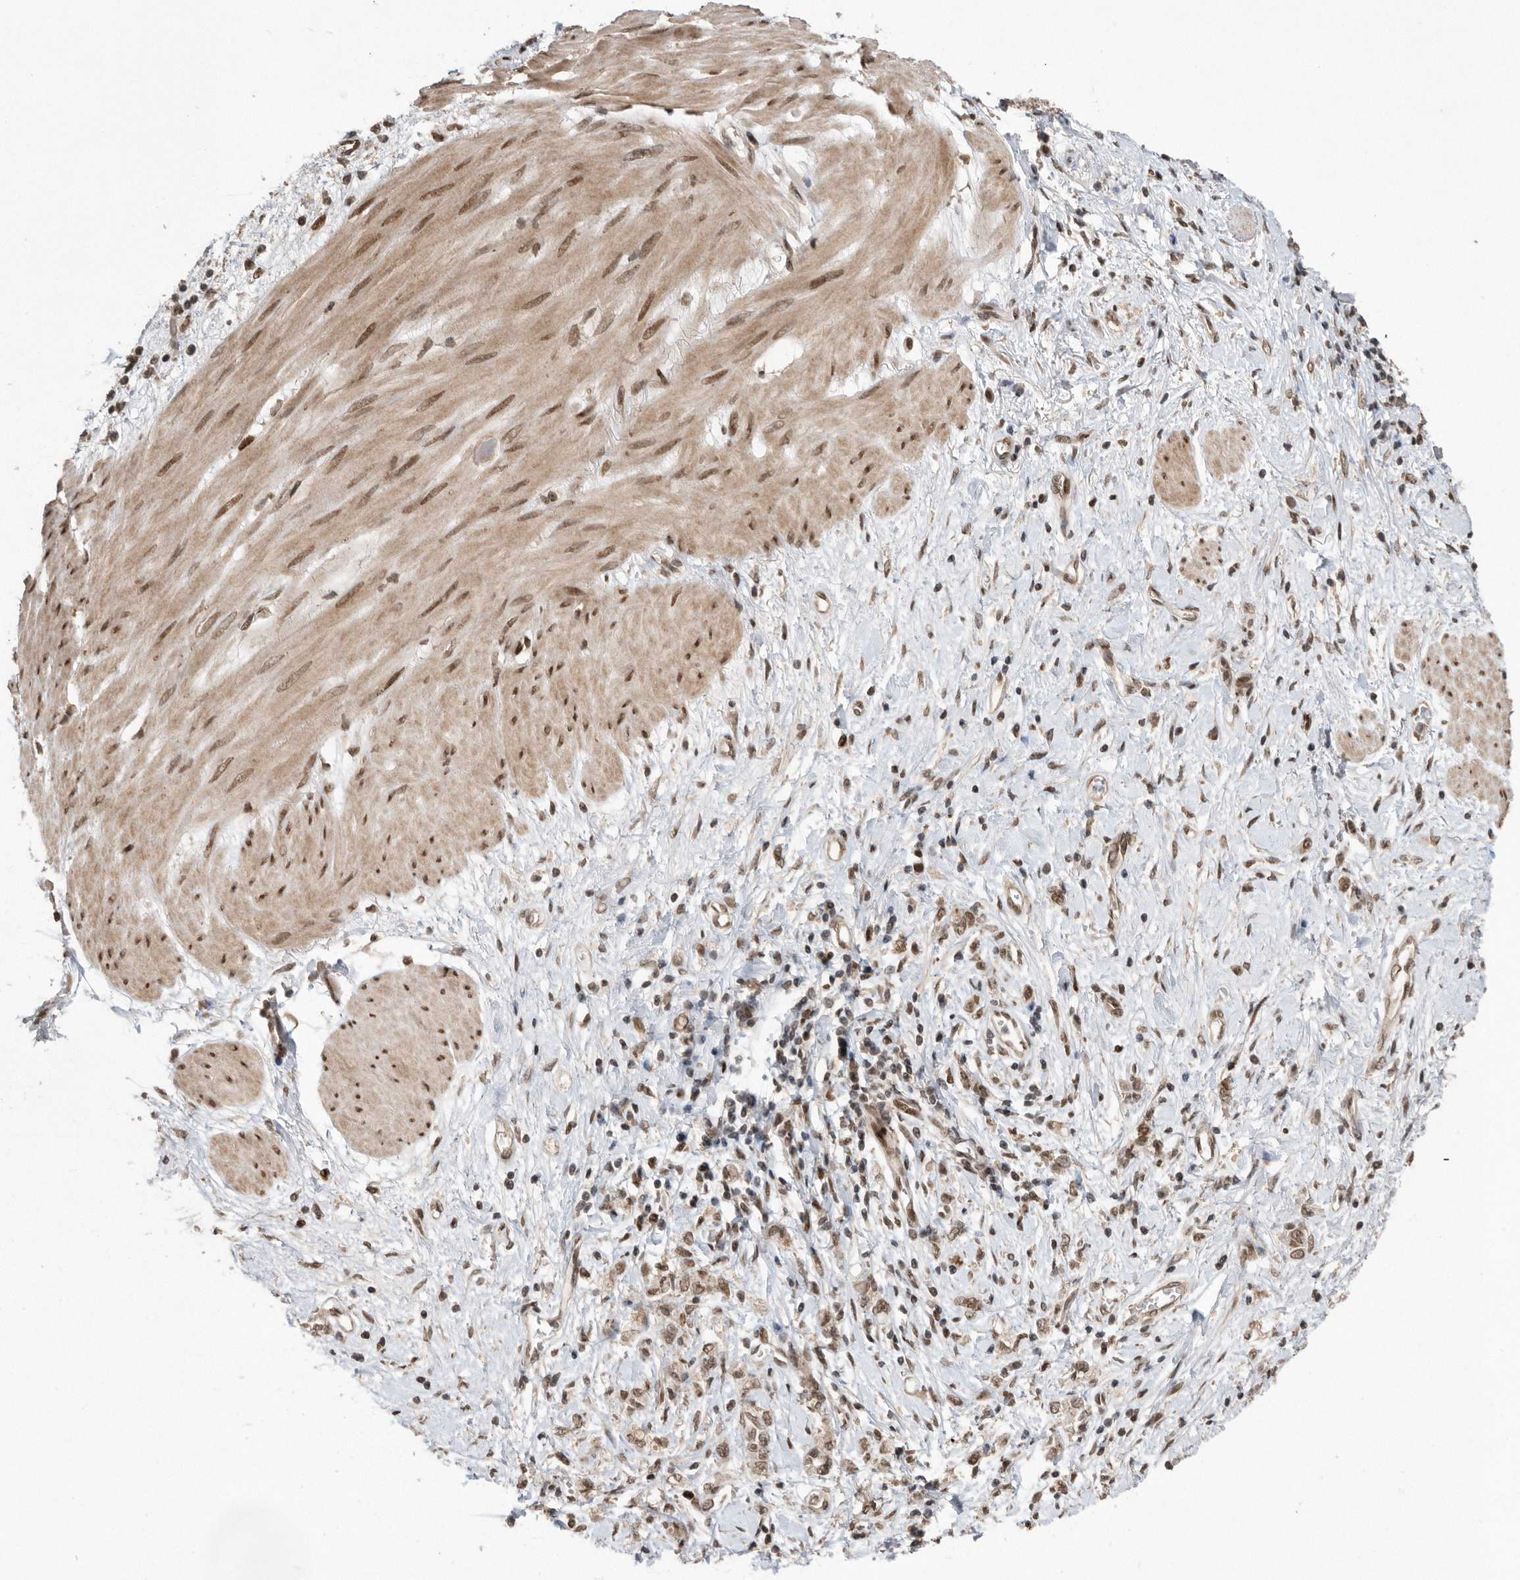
{"staining": {"intensity": "moderate", "quantity": ">75%", "location": "nuclear"}, "tissue": "stomach cancer", "cell_type": "Tumor cells", "image_type": "cancer", "snomed": [{"axis": "morphology", "description": "Adenocarcinoma, NOS"}, {"axis": "topography", "description": "Stomach"}], "caption": "The micrograph exhibits immunohistochemical staining of stomach cancer. There is moderate nuclear positivity is present in about >75% of tumor cells. Using DAB (brown) and hematoxylin (blue) stains, captured at high magnification using brightfield microscopy.", "gene": "TDRD3", "patient": {"sex": "female", "age": 76}}